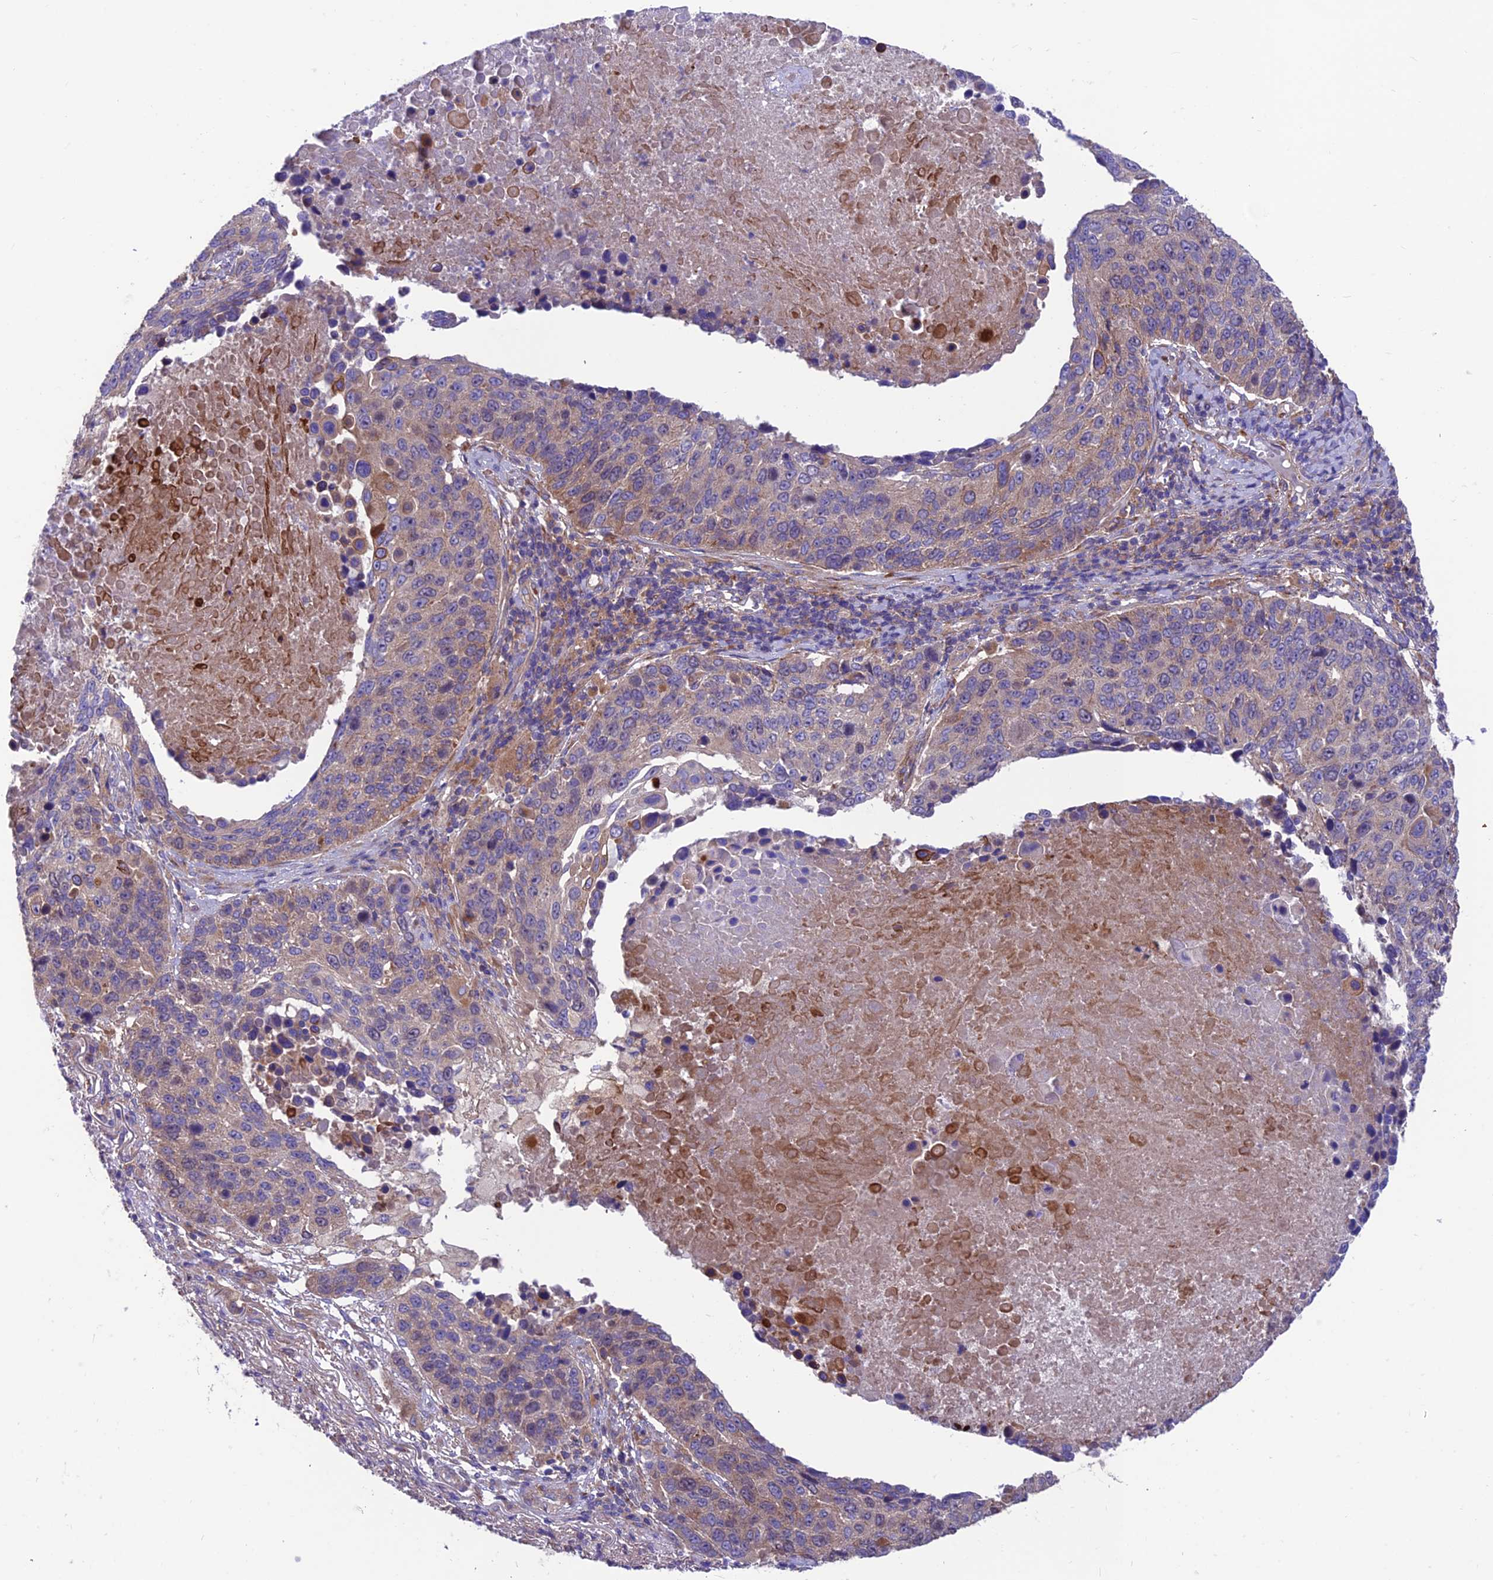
{"staining": {"intensity": "weak", "quantity": "25%-75%", "location": "cytoplasmic/membranous"}, "tissue": "lung cancer", "cell_type": "Tumor cells", "image_type": "cancer", "snomed": [{"axis": "morphology", "description": "Normal tissue, NOS"}, {"axis": "morphology", "description": "Squamous cell carcinoma, NOS"}, {"axis": "topography", "description": "Lymph node"}, {"axis": "topography", "description": "Lung"}], "caption": "Protein analysis of lung squamous cell carcinoma tissue demonstrates weak cytoplasmic/membranous staining in about 25%-75% of tumor cells.", "gene": "VPS16", "patient": {"sex": "male", "age": 66}}